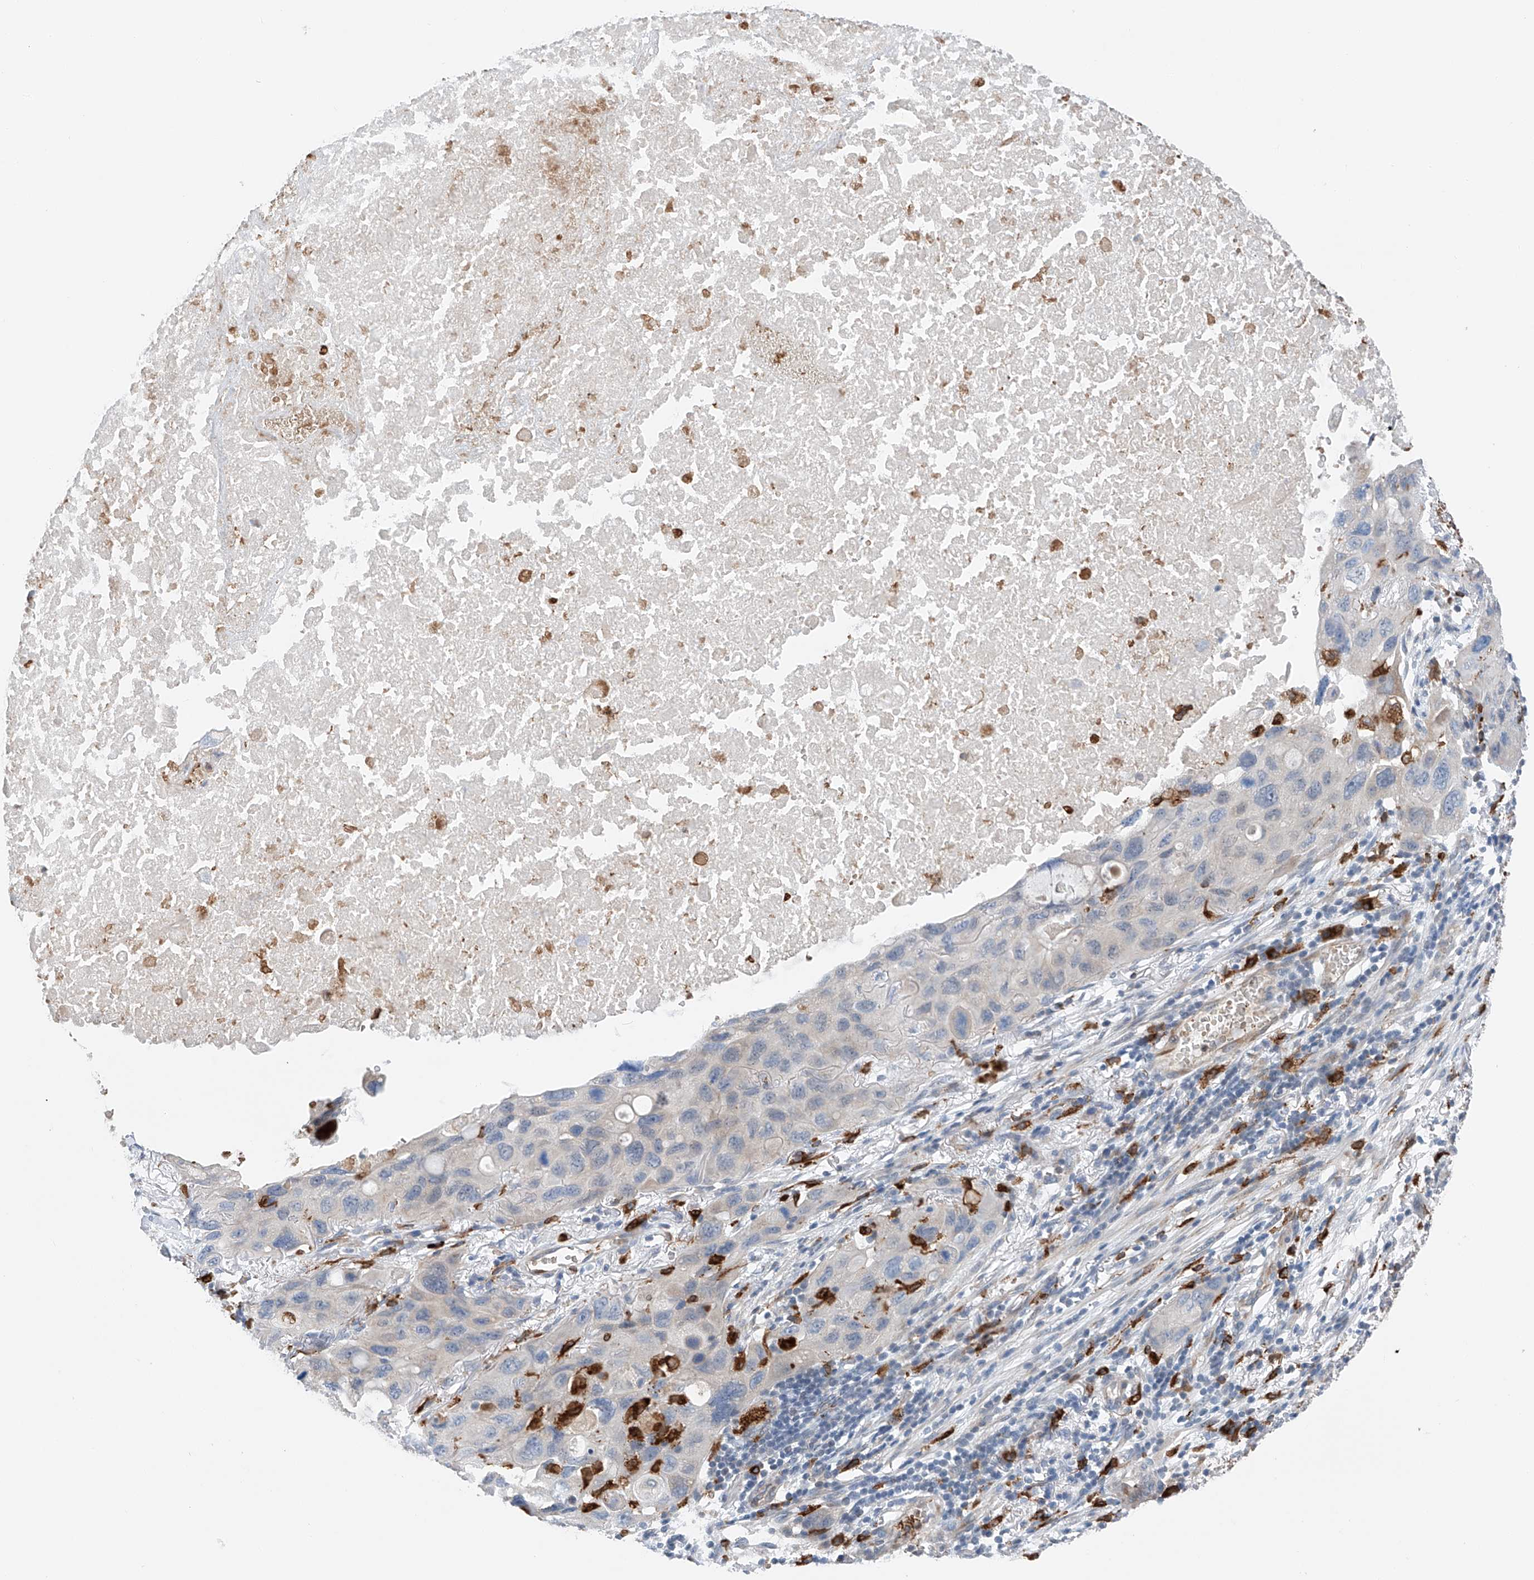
{"staining": {"intensity": "negative", "quantity": "none", "location": "none"}, "tissue": "lung cancer", "cell_type": "Tumor cells", "image_type": "cancer", "snomed": [{"axis": "morphology", "description": "Squamous cell carcinoma, NOS"}, {"axis": "topography", "description": "Lung"}], "caption": "Image shows no significant protein positivity in tumor cells of squamous cell carcinoma (lung).", "gene": "TBXAS1", "patient": {"sex": "female", "age": 73}}